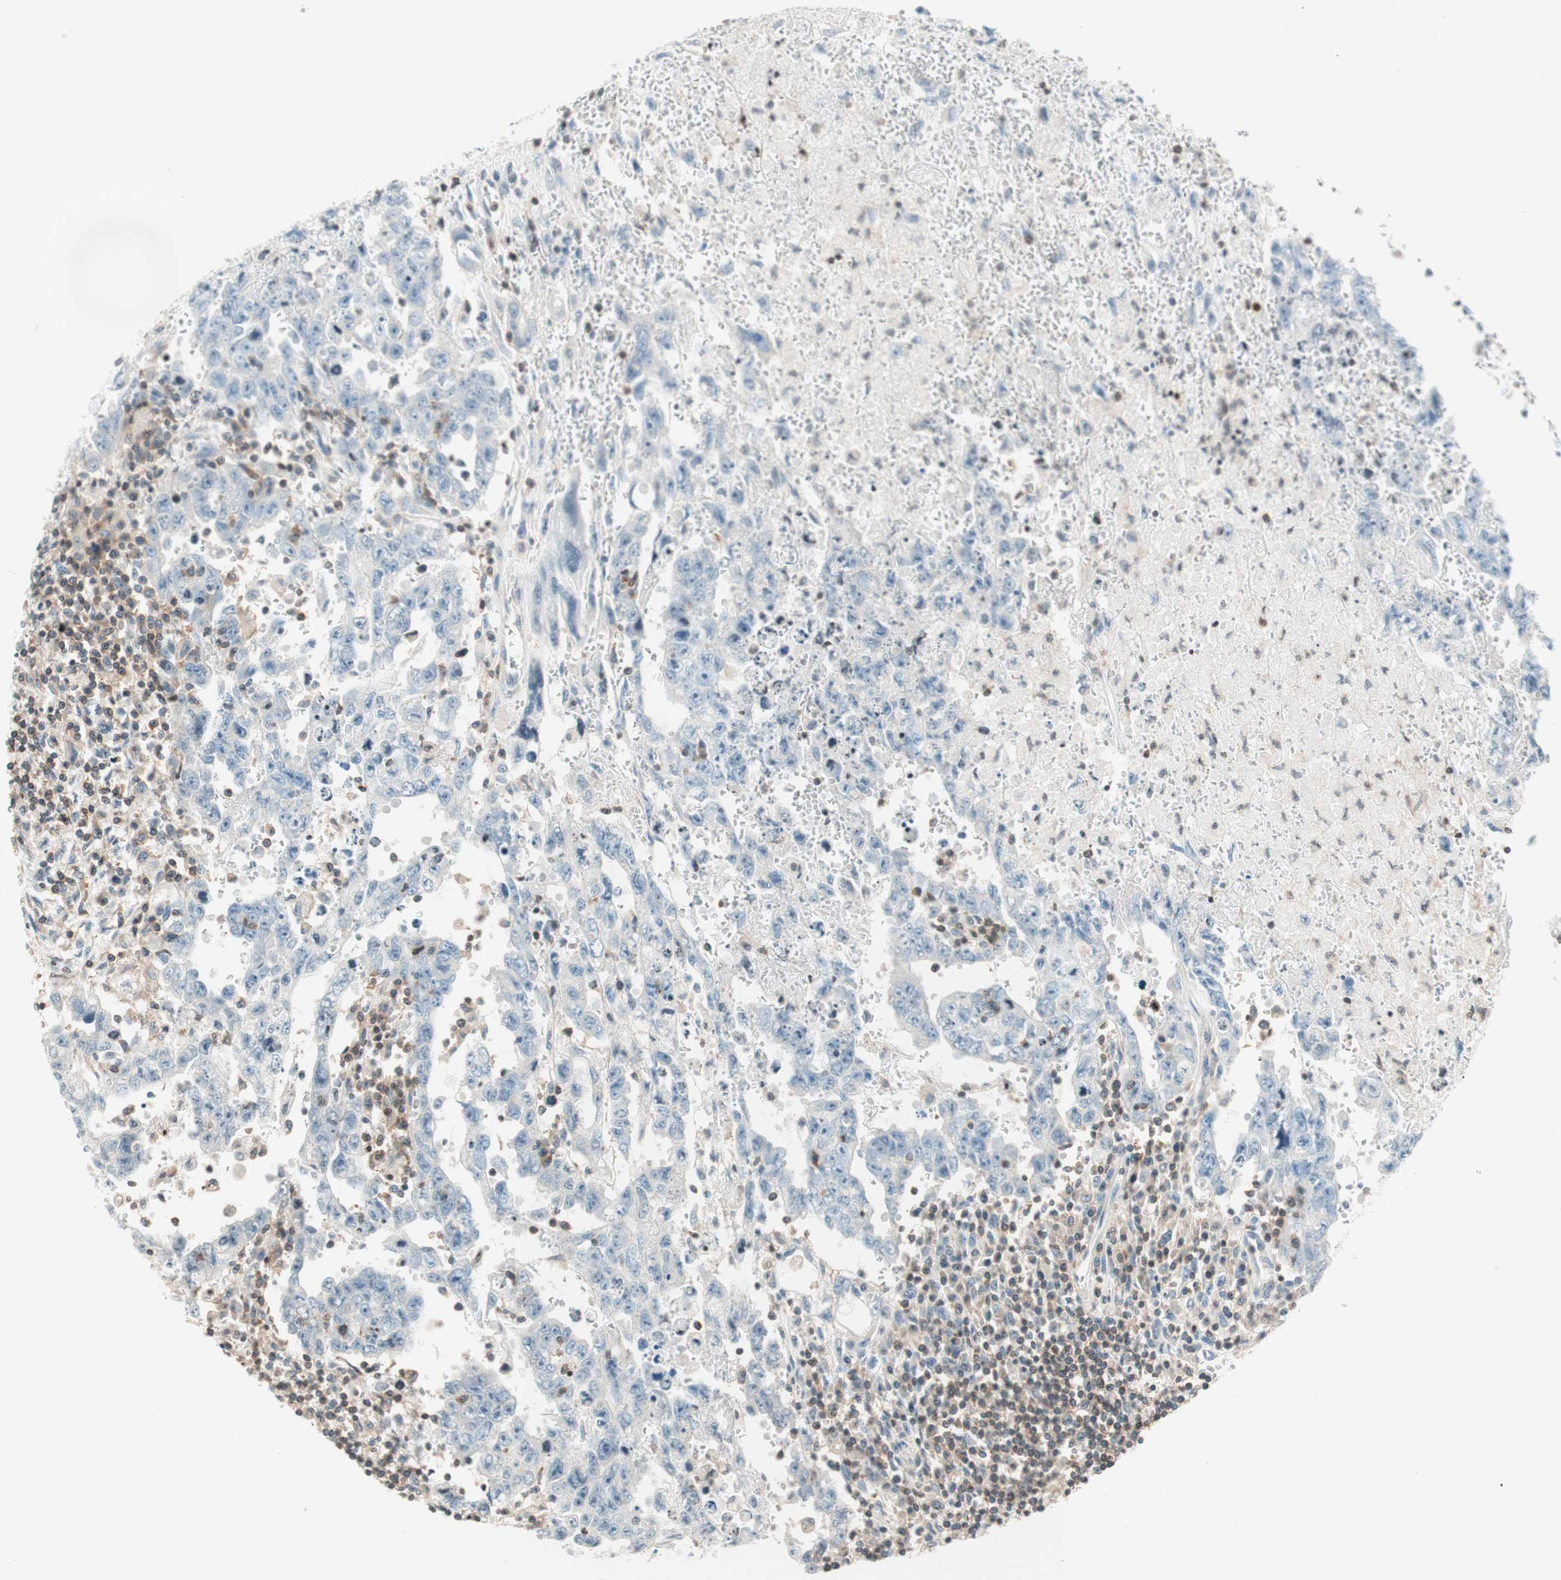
{"staining": {"intensity": "negative", "quantity": "none", "location": "none"}, "tissue": "testis cancer", "cell_type": "Tumor cells", "image_type": "cancer", "snomed": [{"axis": "morphology", "description": "Carcinoma, Embryonal, NOS"}, {"axis": "topography", "description": "Testis"}], "caption": "This is an immunohistochemistry (IHC) histopathology image of human testis cancer (embryonal carcinoma). There is no staining in tumor cells.", "gene": "WIPF1", "patient": {"sex": "male", "age": 28}}